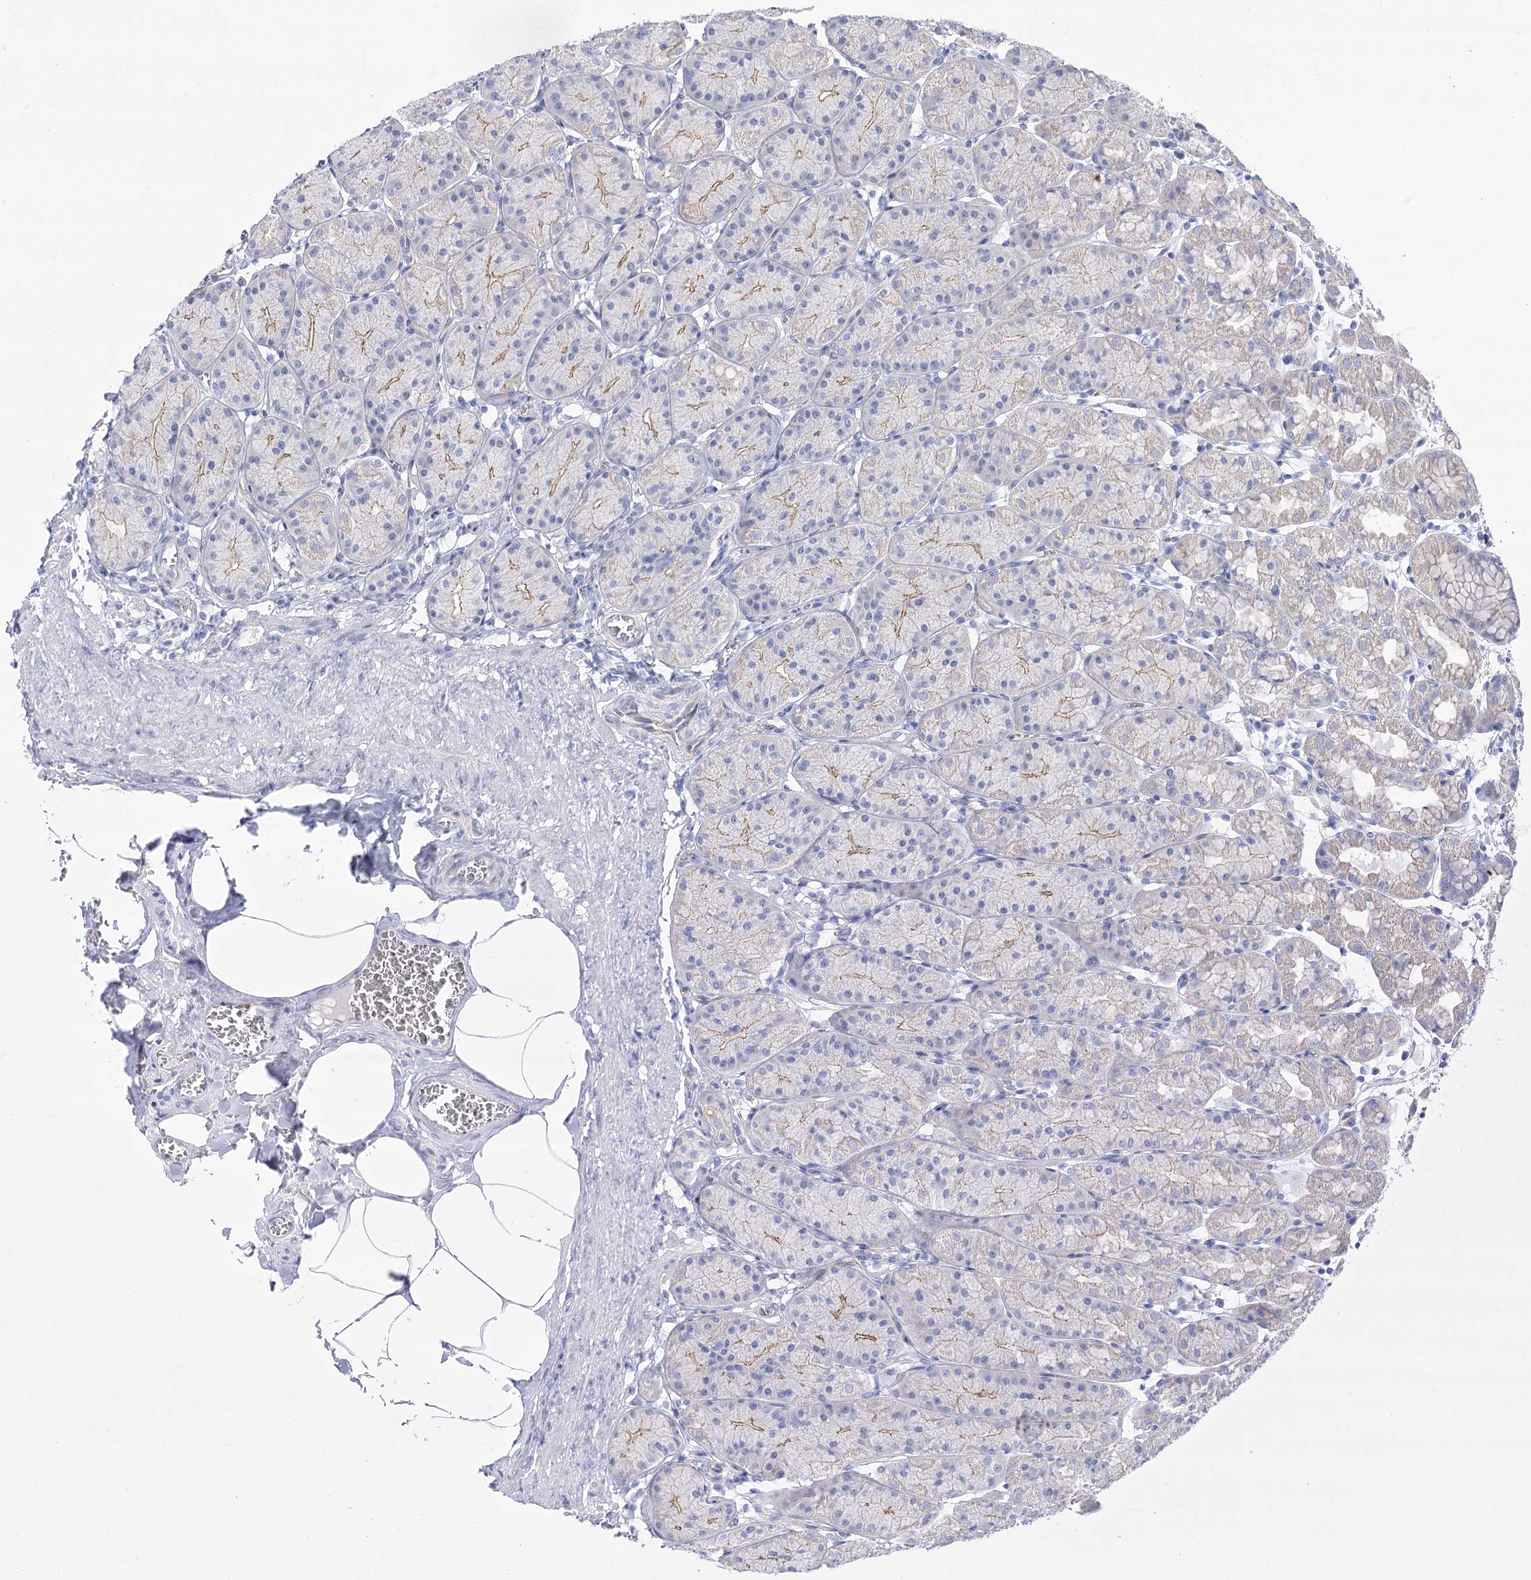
{"staining": {"intensity": "weak", "quantity": "<25%", "location": "cytoplasmic/membranous"}, "tissue": "stomach", "cell_type": "Glandular cells", "image_type": "normal", "snomed": [{"axis": "morphology", "description": "Normal tissue, NOS"}, {"axis": "topography", "description": "Stomach"}], "caption": "Human stomach stained for a protein using immunohistochemistry exhibits no expression in glandular cells.", "gene": "NRAP", "patient": {"sex": "male", "age": 42}}